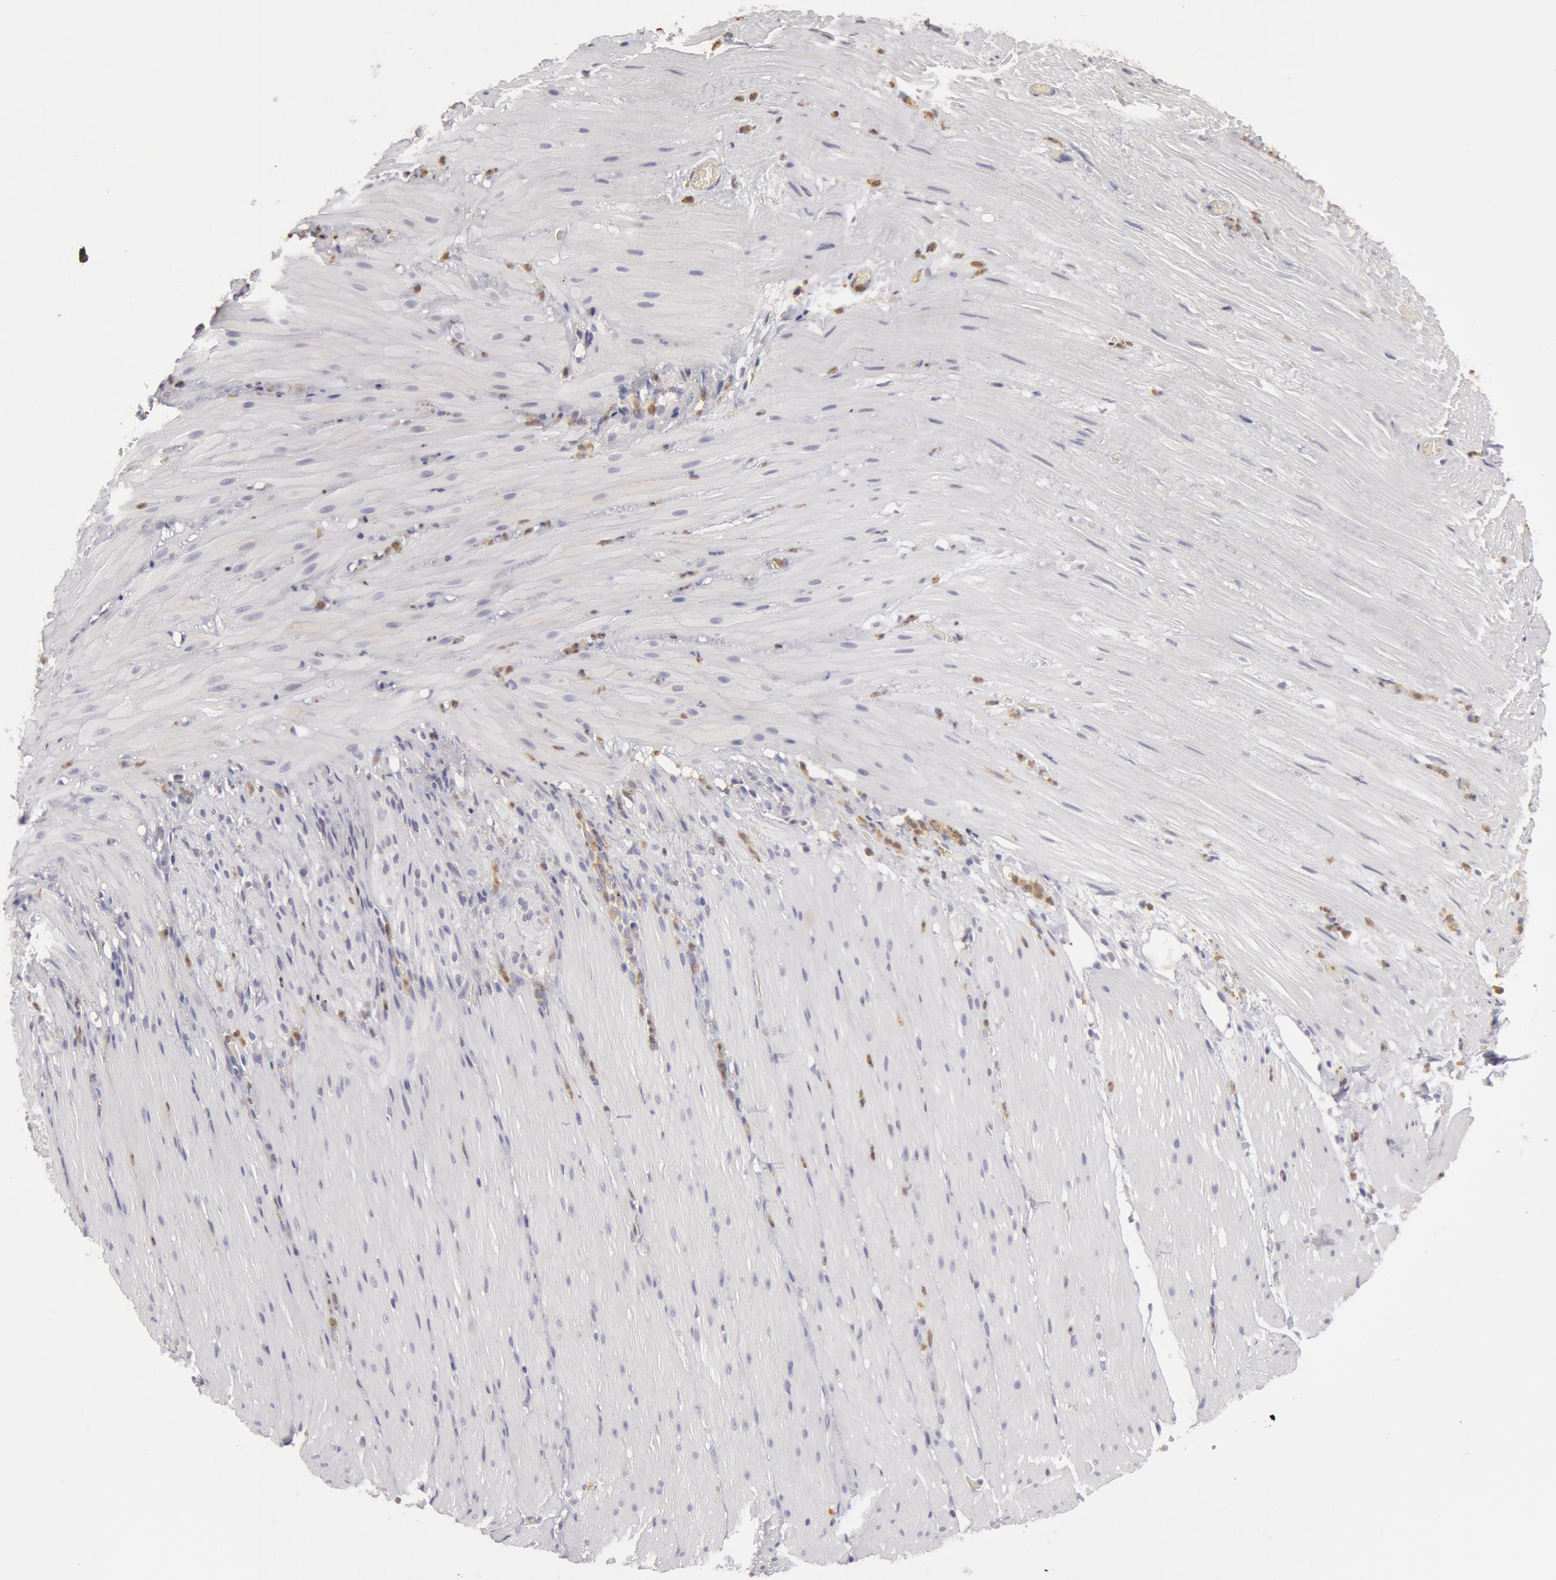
{"staining": {"intensity": "negative", "quantity": "none", "location": "none"}, "tissue": "smooth muscle", "cell_type": "Smooth muscle cells", "image_type": "normal", "snomed": [{"axis": "morphology", "description": "Normal tissue, NOS"}, {"axis": "topography", "description": "Duodenum"}], "caption": "The immunohistochemistry histopathology image has no significant staining in smooth muscle cells of smooth muscle. Nuclei are stained in blue.", "gene": "CAT", "patient": {"sex": "male", "age": 63}}